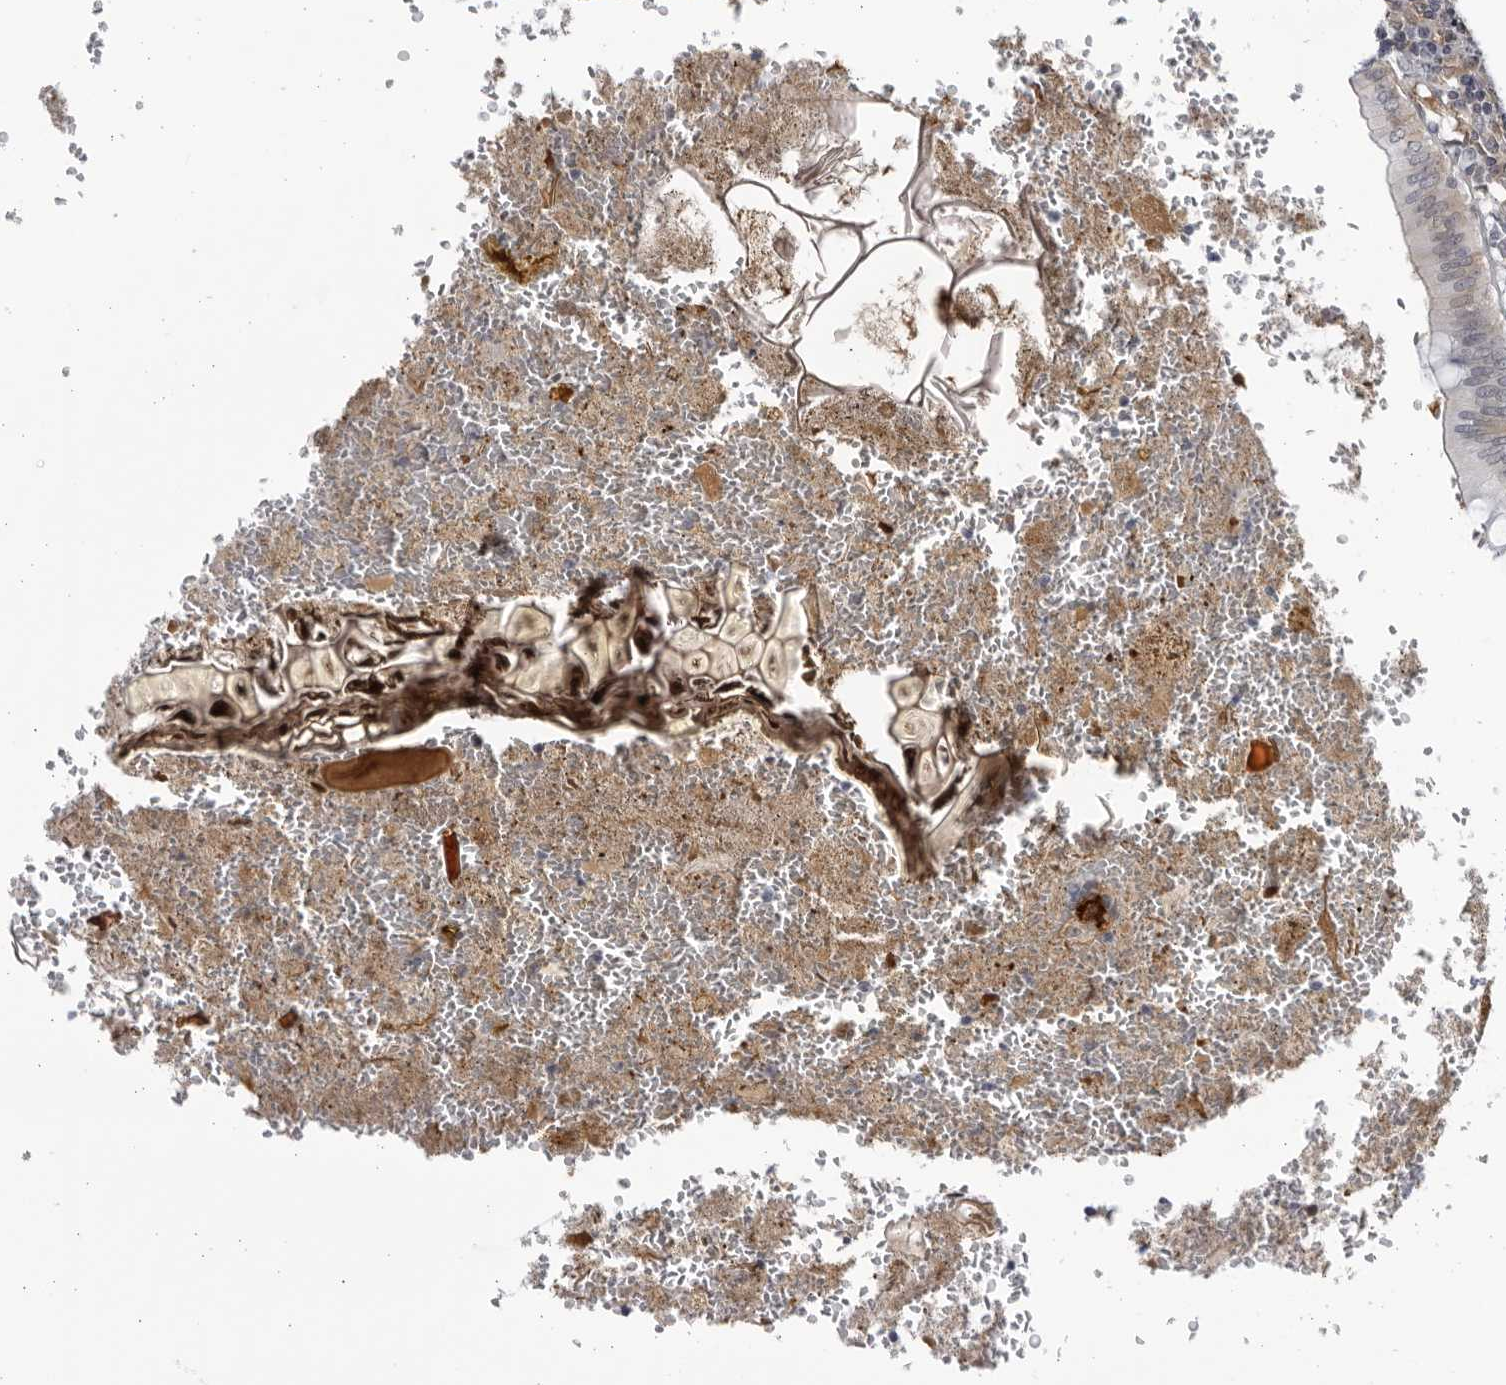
{"staining": {"intensity": "moderate", "quantity": "25%-75%", "location": "cytoplasmic/membranous"}, "tissue": "appendix", "cell_type": "Glandular cells", "image_type": "normal", "snomed": [{"axis": "morphology", "description": "Normal tissue, NOS"}, {"axis": "topography", "description": "Appendix"}], "caption": "Appendix stained for a protein demonstrates moderate cytoplasmic/membranous positivity in glandular cells.", "gene": "BMP2K", "patient": {"sex": "male", "age": 8}}